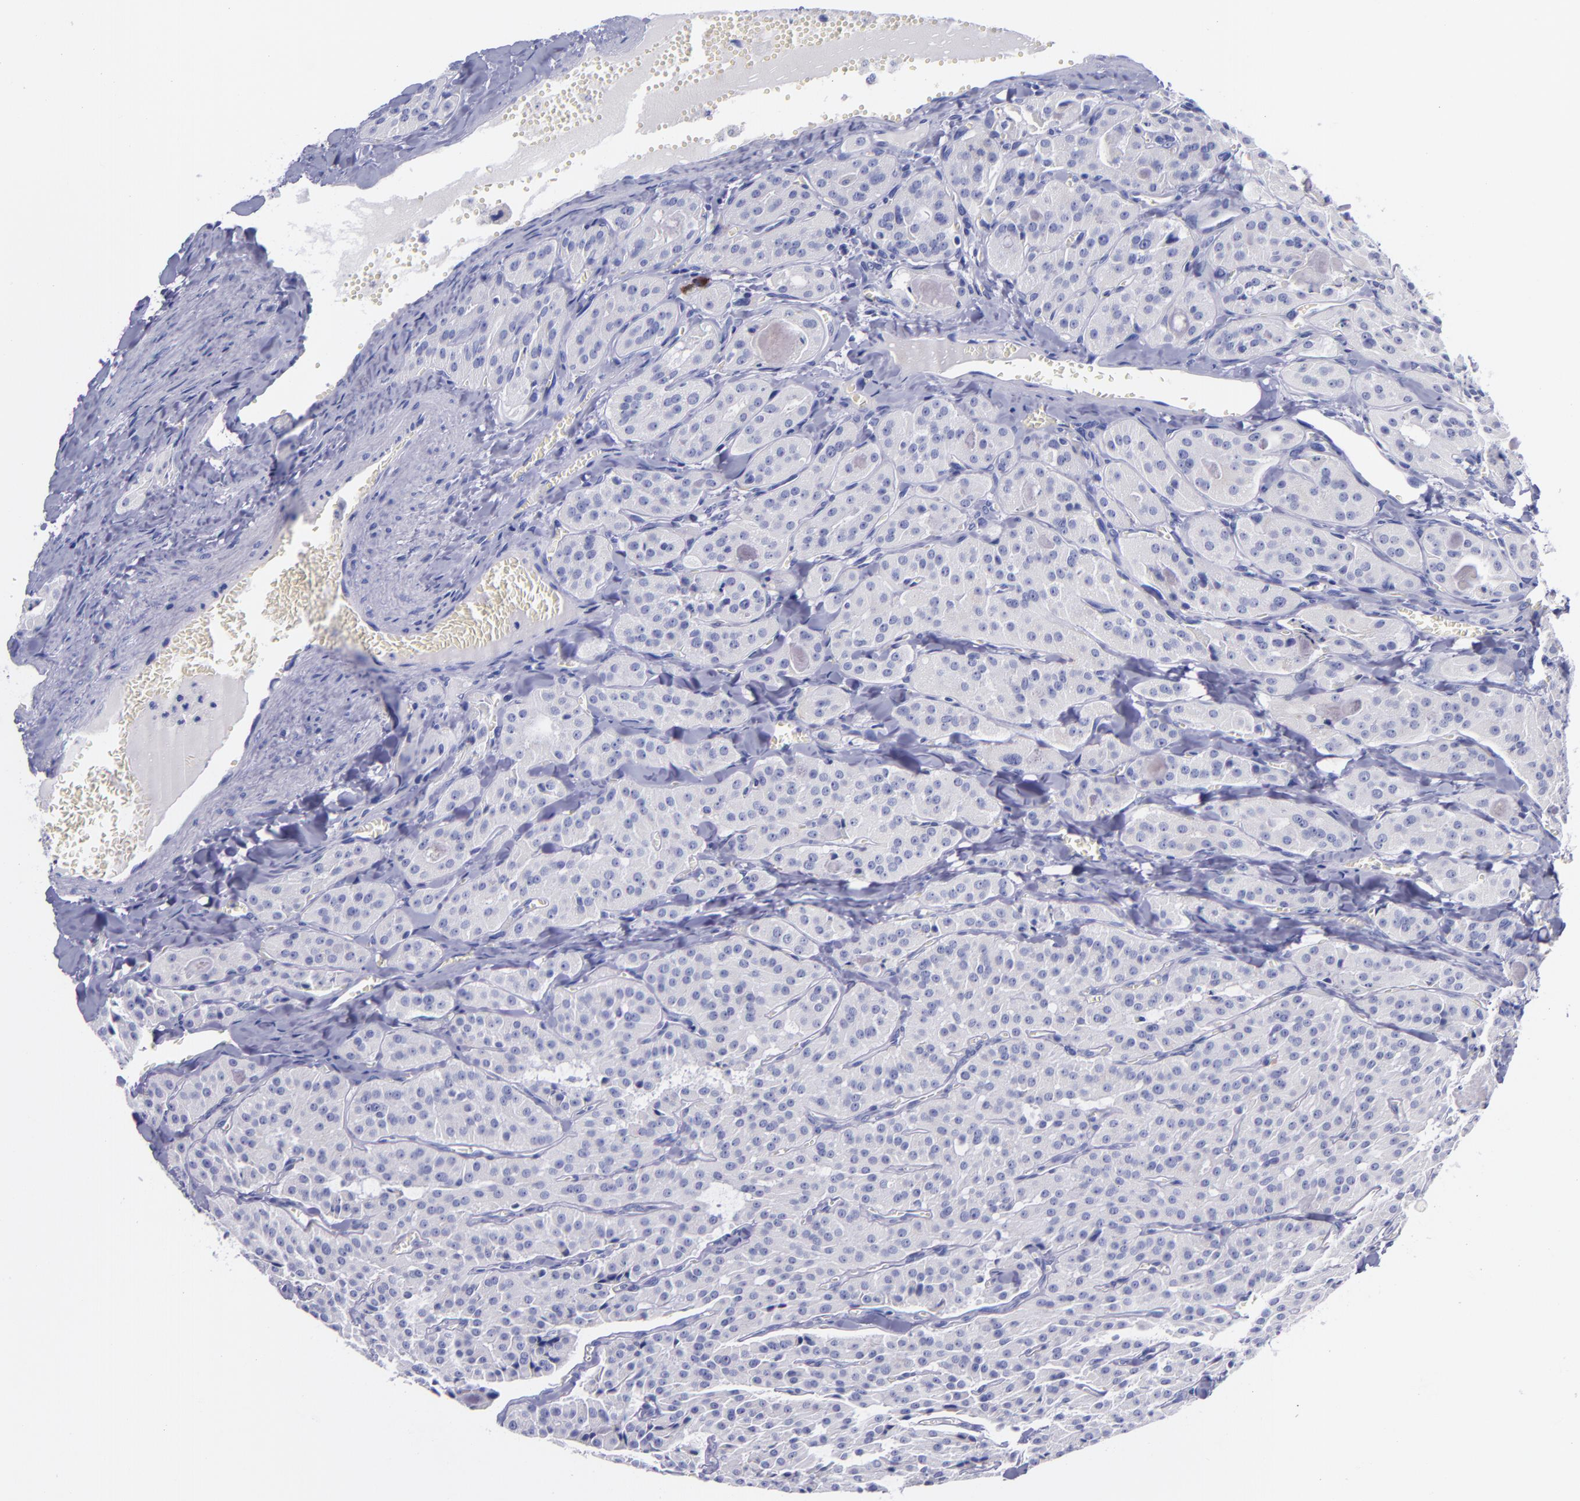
{"staining": {"intensity": "negative", "quantity": "none", "location": "none"}, "tissue": "thyroid cancer", "cell_type": "Tumor cells", "image_type": "cancer", "snomed": [{"axis": "morphology", "description": "Carcinoma, NOS"}, {"axis": "topography", "description": "Thyroid gland"}], "caption": "This image is of thyroid cancer (carcinoma) stained with immunohistochemistry to label a protein in brown with the nuclei are counter-stained blue. There is no staining in tumor cells.", "gene": "SV2A", "patient": {"sex": "male", "age": 76}}